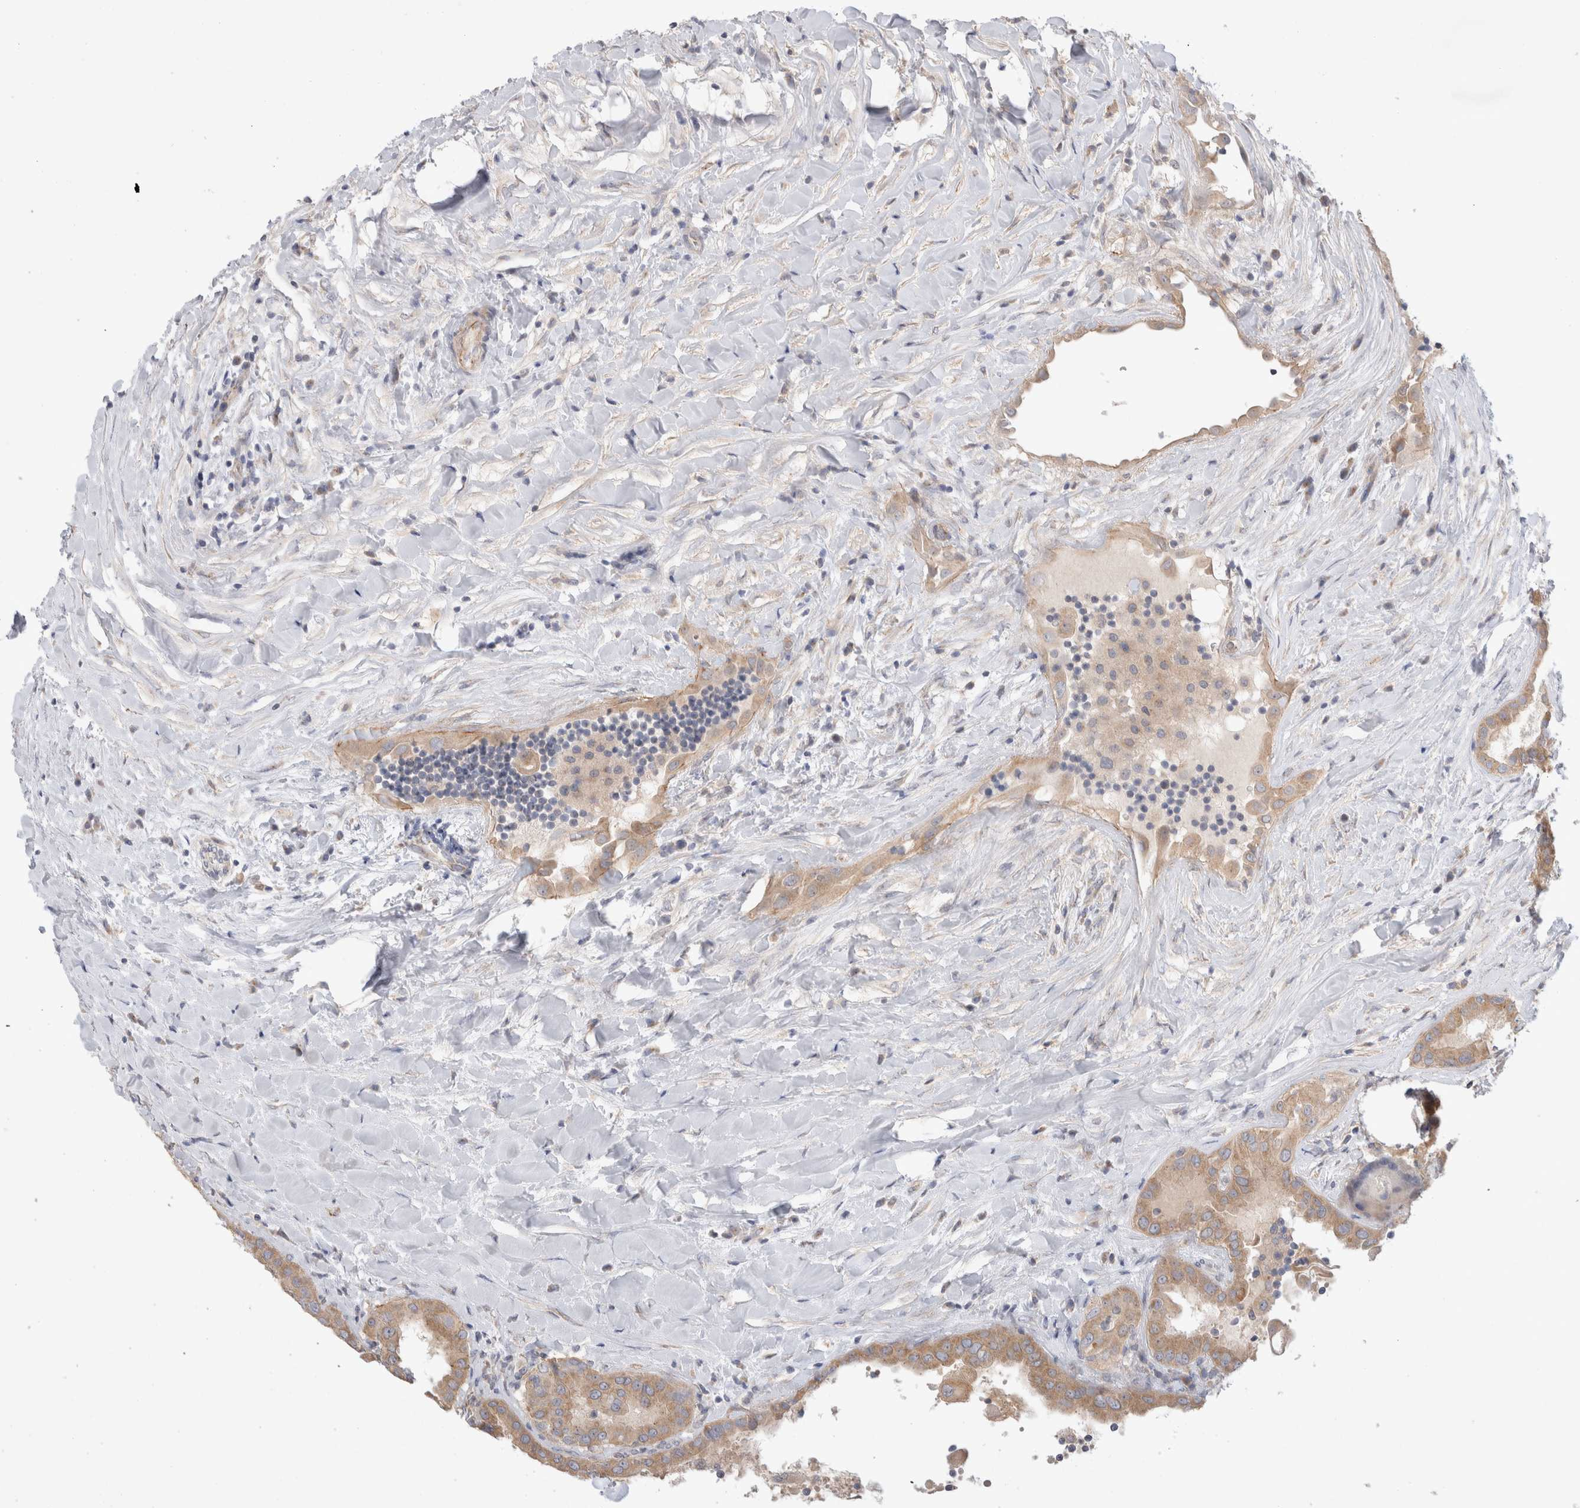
{"staining": {"intensity": "moderate", "quantity": ">75%", "location": "cytoplasmic/membranous"}, "tissue": "thyroid cancer", "cell_type": "Tumor cells", "image_type": "cancer", "snomed": [{"axis": "morphology", "description": "Papillary adenocarcinoma, NOS"}, {"axis": "topography", "description": "Thyroid gland"}], "caption": "Protein expression analysis of human thyroid cancer reveals moderate cytoplasmic/membranous positivity in approximately >75% of tumor cells. (Stains: DAB in brown, nuclei in blue, Microscopy: brightfield microscopy at high magnification).", "gene": "IFT74", "patient": {"sex": "male", "age": 33}}